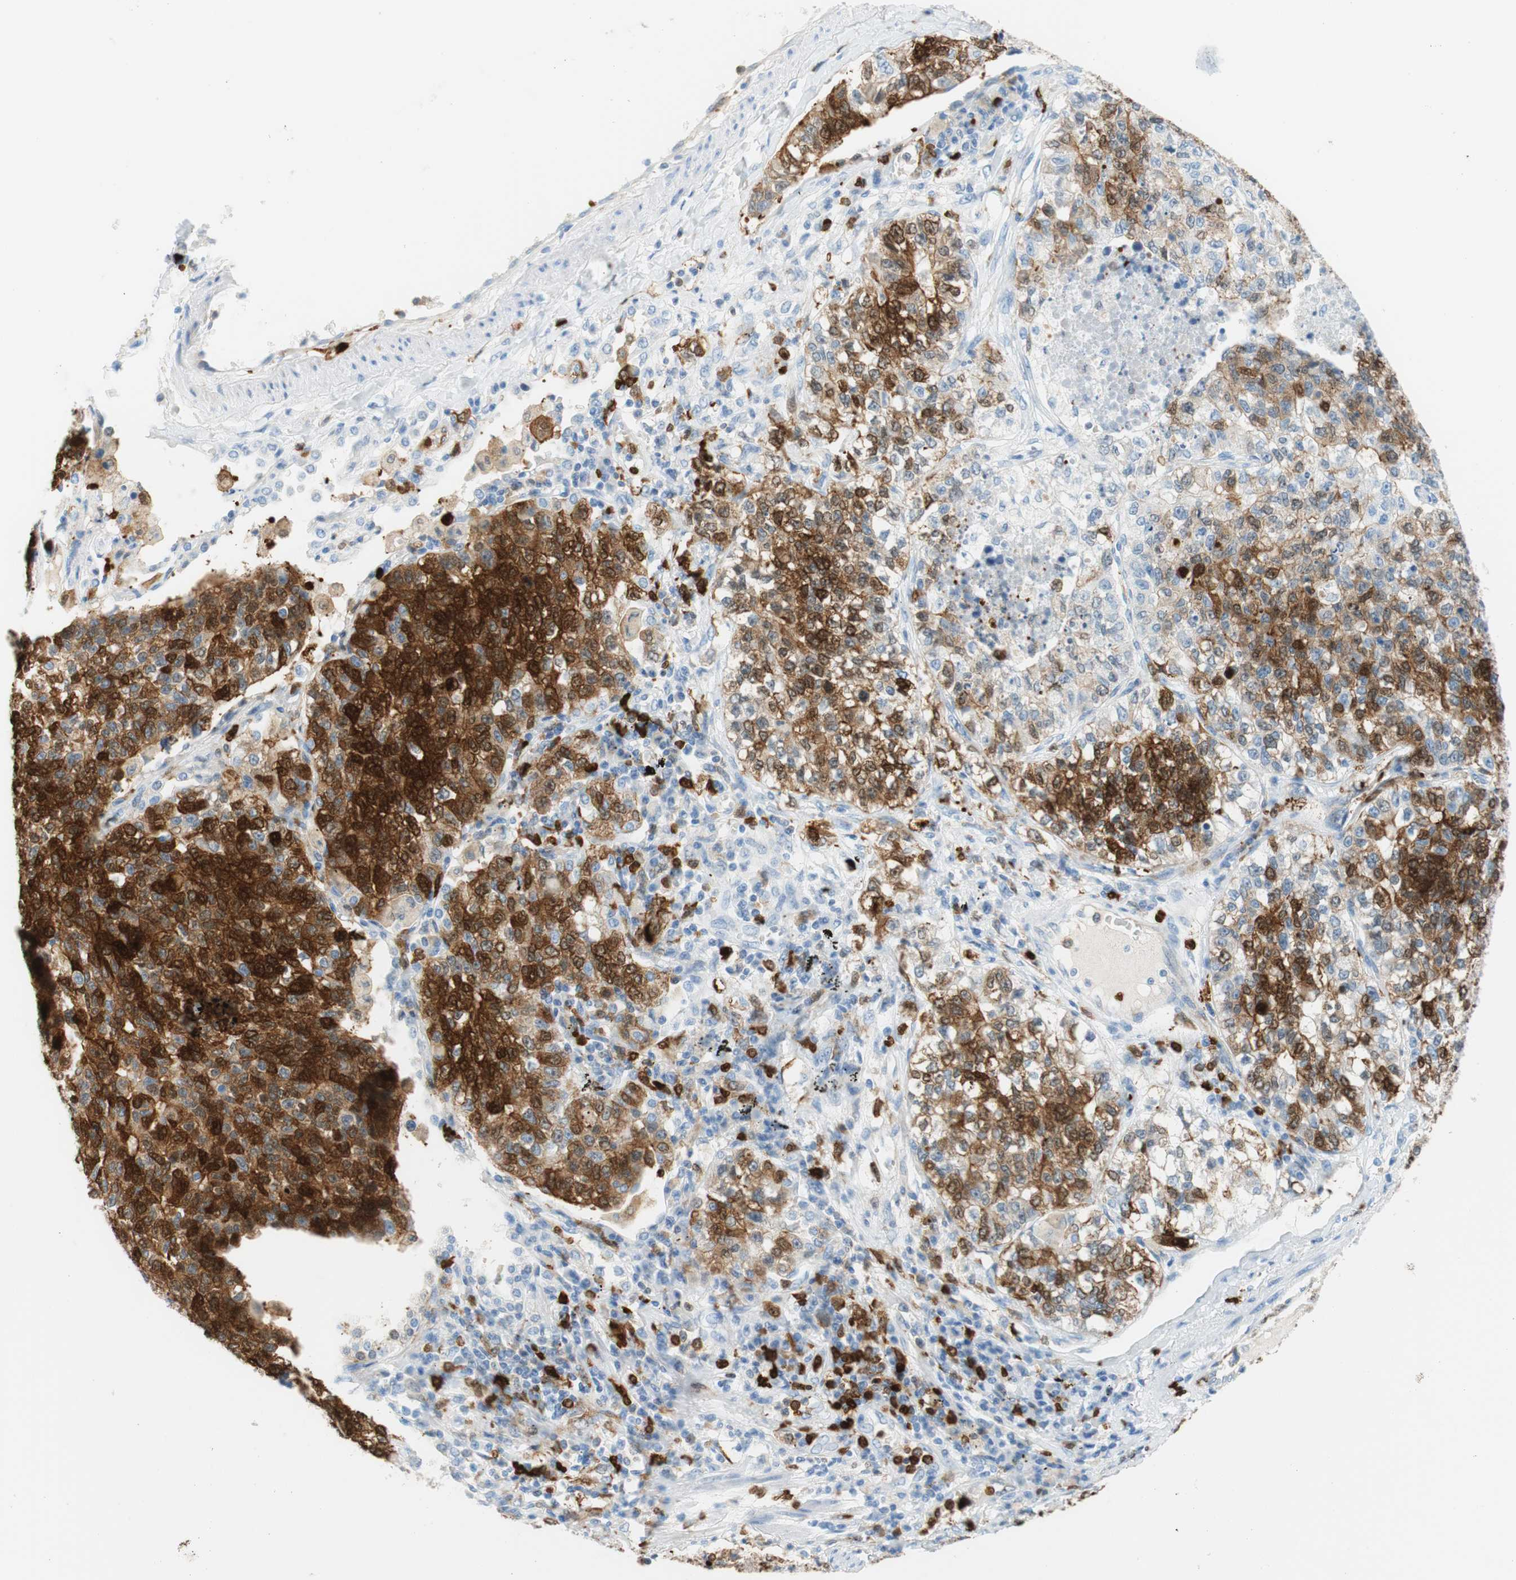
{"staining": {"intensity": "strong", "quantity": "25%-75%", "location": "cytoplasmic/membranous"}, "tissue": "lung cancer", "cell_type": "Tumor cells", "image_type": "cancer", "snomed": [{"axis": "morphology", "description": "Adenocarcinoma, NOS"}, {"axis": "topography", "description": "Lung"}], "caption": "There is high levels of strong cytoplasmic/membranous expression in tumor cells of lung adenocarcinoma, as demonstrated by immunohistochemical staining (brown color).", "gene": "STMN1", "patient": {"sex": "male", "age": 49}}